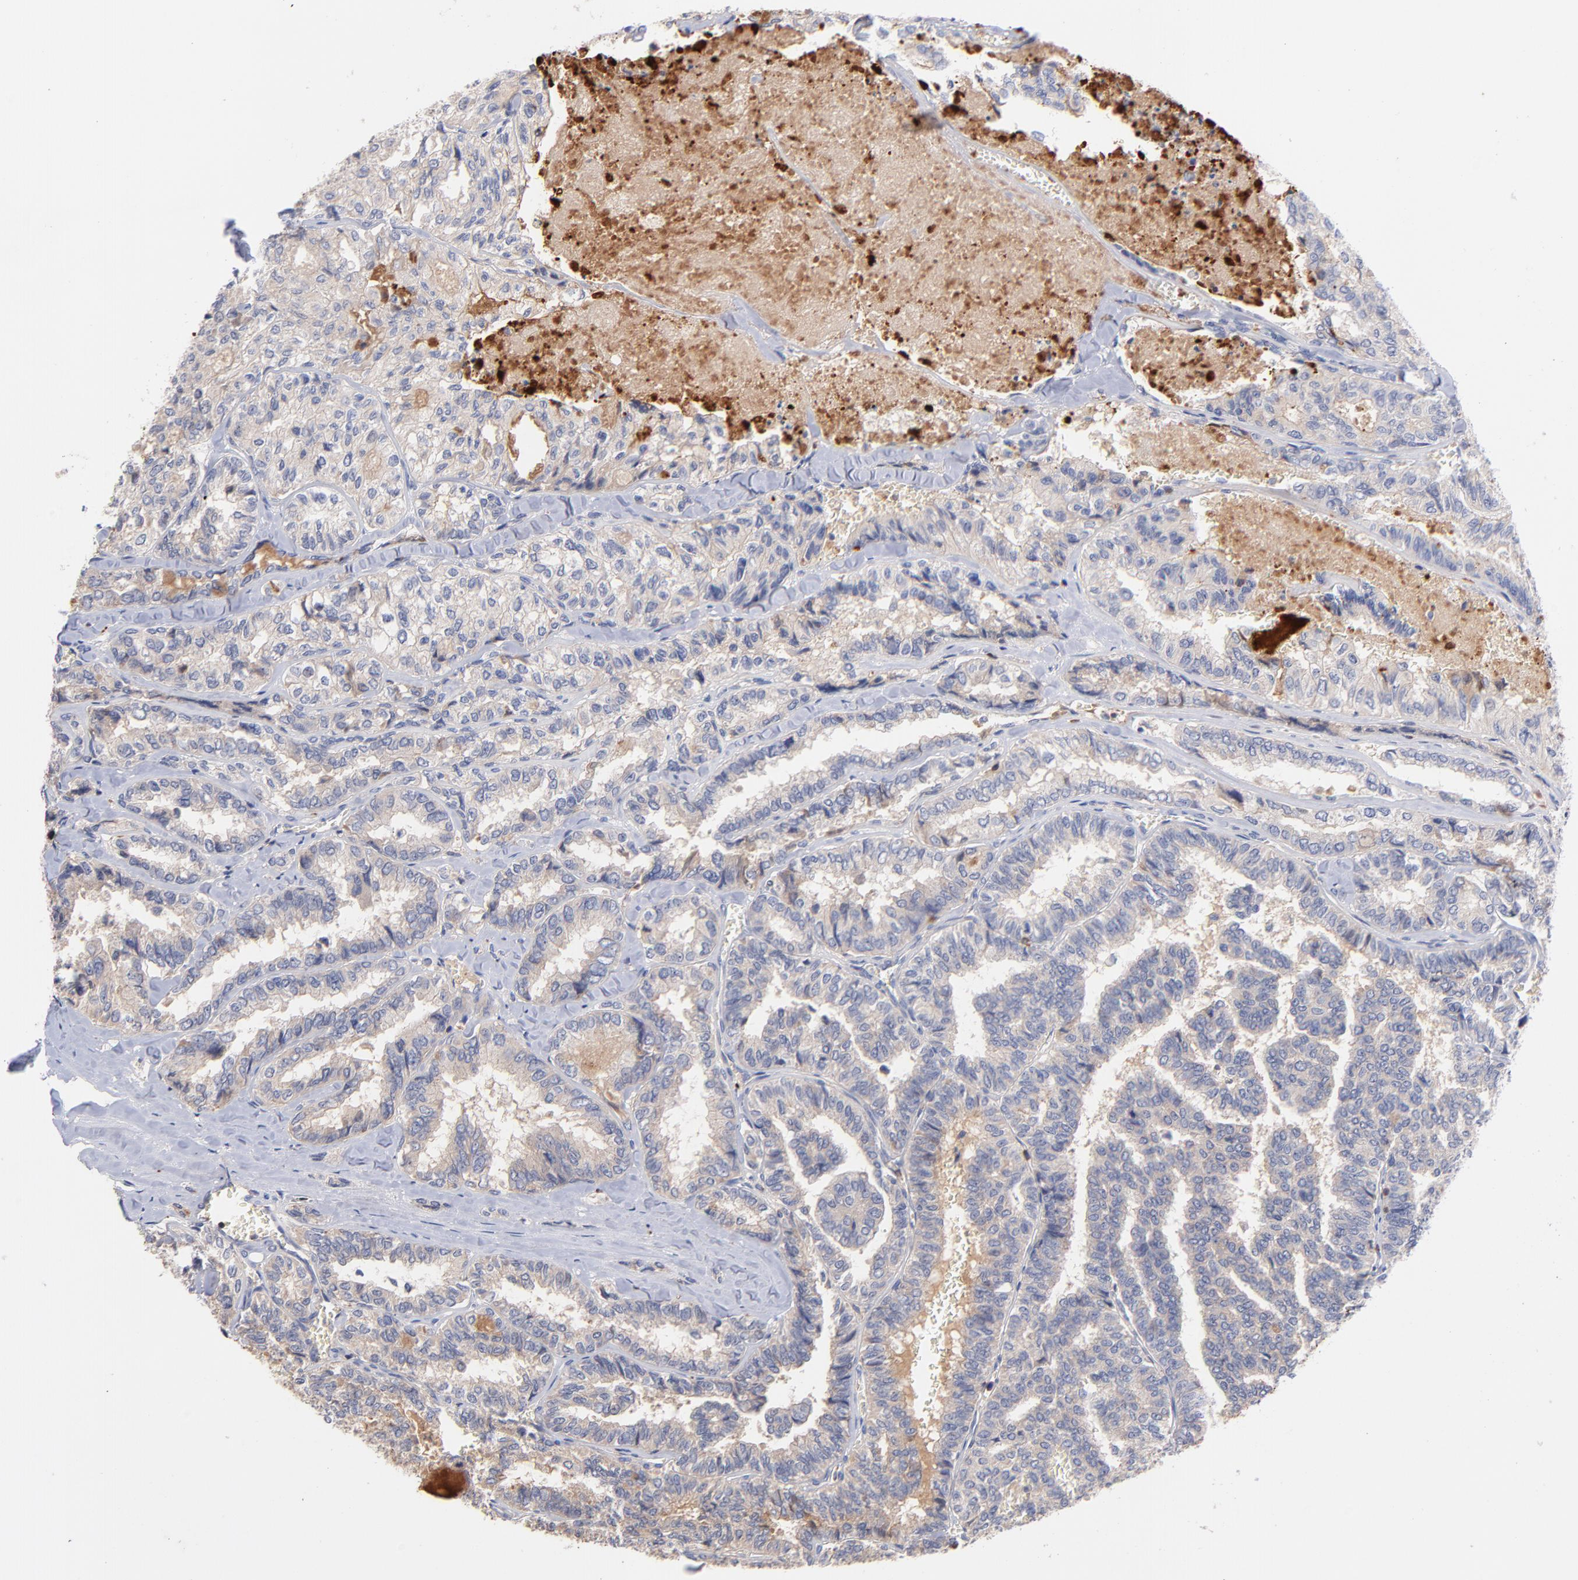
{"staining": {"intensity": "weak", "quantity": "<25%", "location": "cytoplasmic/membranous"}, "tissue": "thyroid cancer", "cell_type": "Tumor cells", "image_type": "cancer", "snomed": [{"axis": "morphology", "description": "Papillary adenocarcinoma, NOS"}, {"axis": "topography", "description": "Thyroid gland"}], "caption": "This is an IHC histopathology image of thyroid papillary adenocarcinoma. There is no positivity in tumor cells.", "gene": "KREMEN2", "patient": {"sex": "female", "age": 35}}